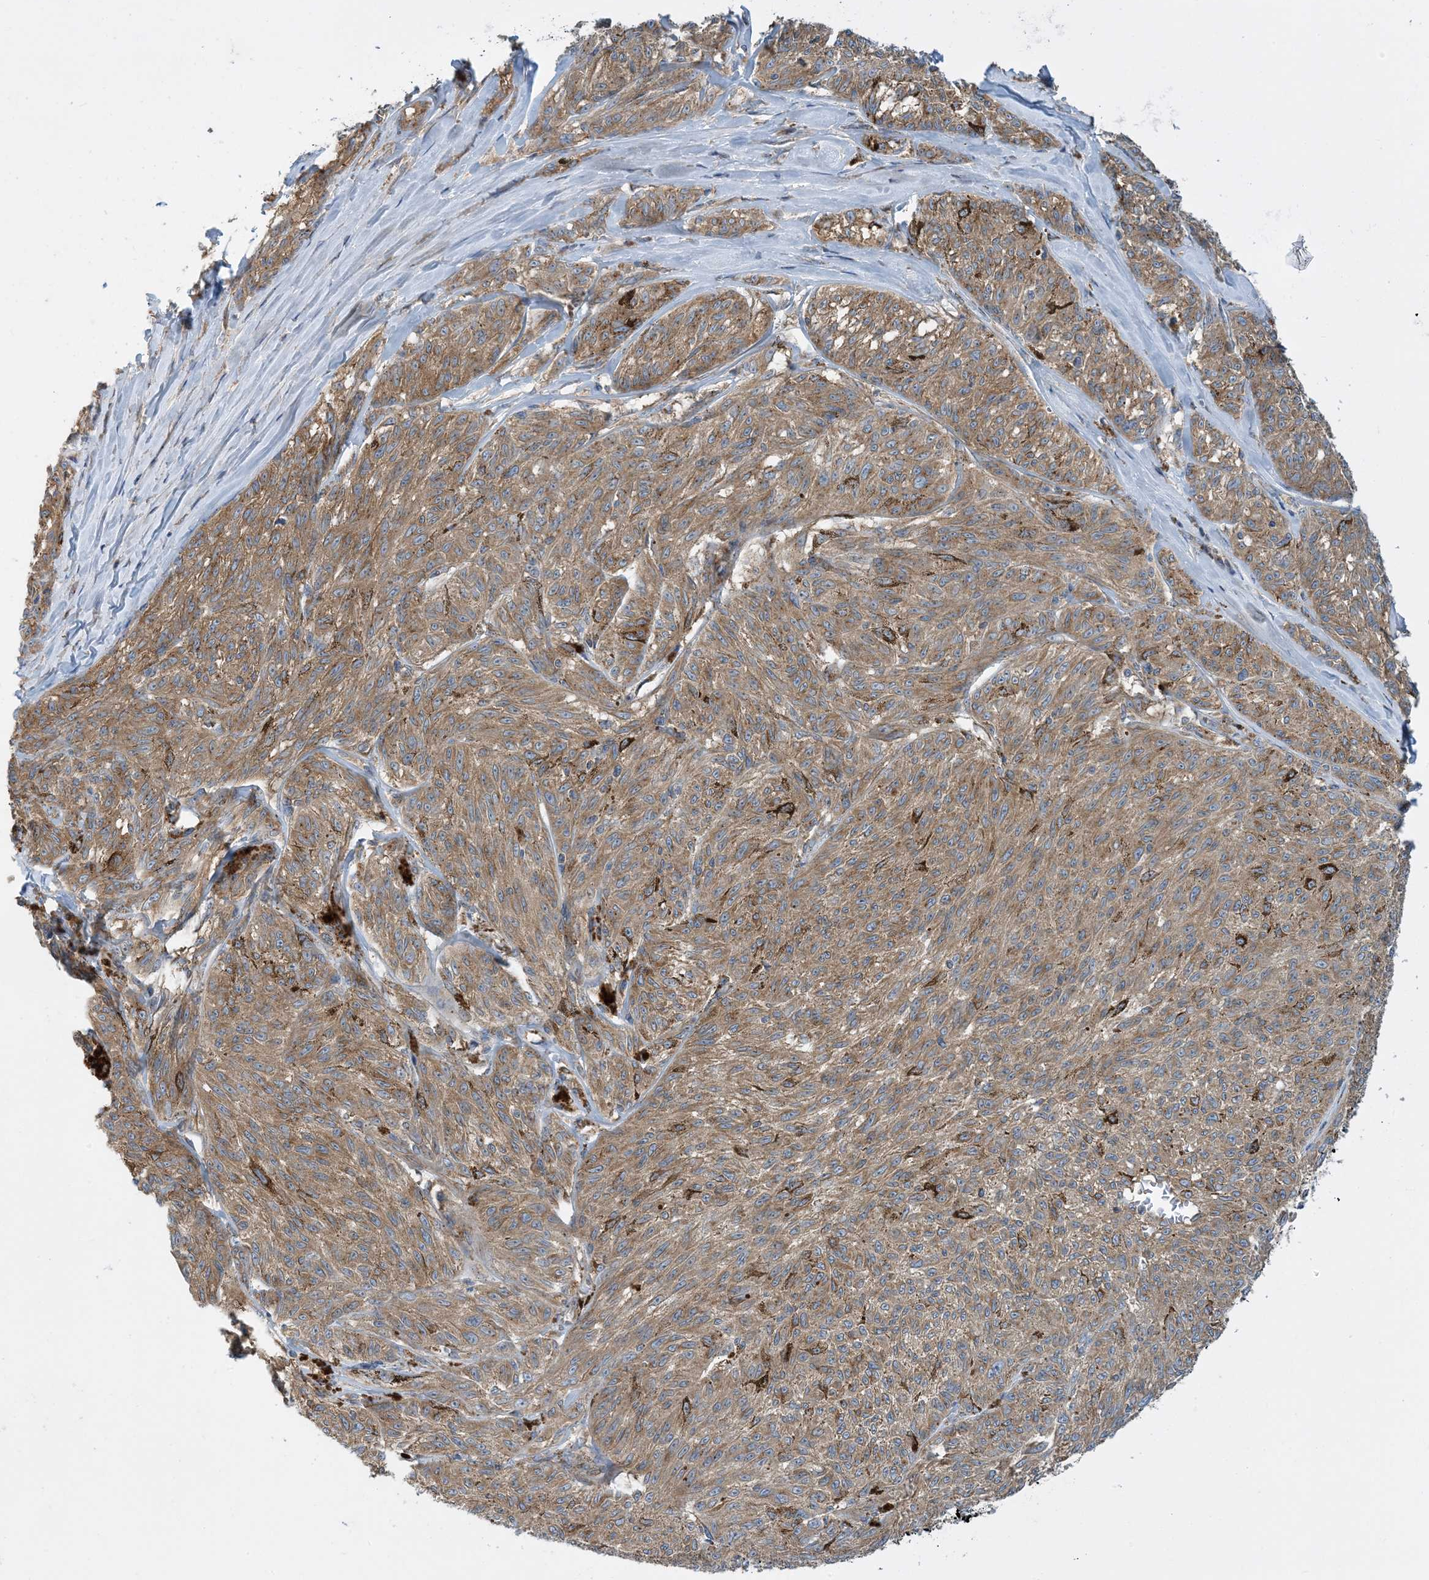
{"staining": {"intensity": "moderate", "quantity": ">75%", "location": "cytoplasmic/membranous"}, "tissue": "melanoma", "cell_type": "Tumor cells", "image_type": "cancer", "snomed": [{"axis": "morphology", "description": "Malignant melanoma, NOS"}, {"axis": "topography", "description": "Skin"}], "caption": "This photomicrograph shows malignant melanoma stained with immunohistochemistry (IHC) to label a protein in brown. The cytoplasmic/membranous of tumor cells show moderate positivity for the protein. Nuclei are counter-stained blue.", "gene": "SIDT1", "patient": {"sex": "female", "age": 72}}